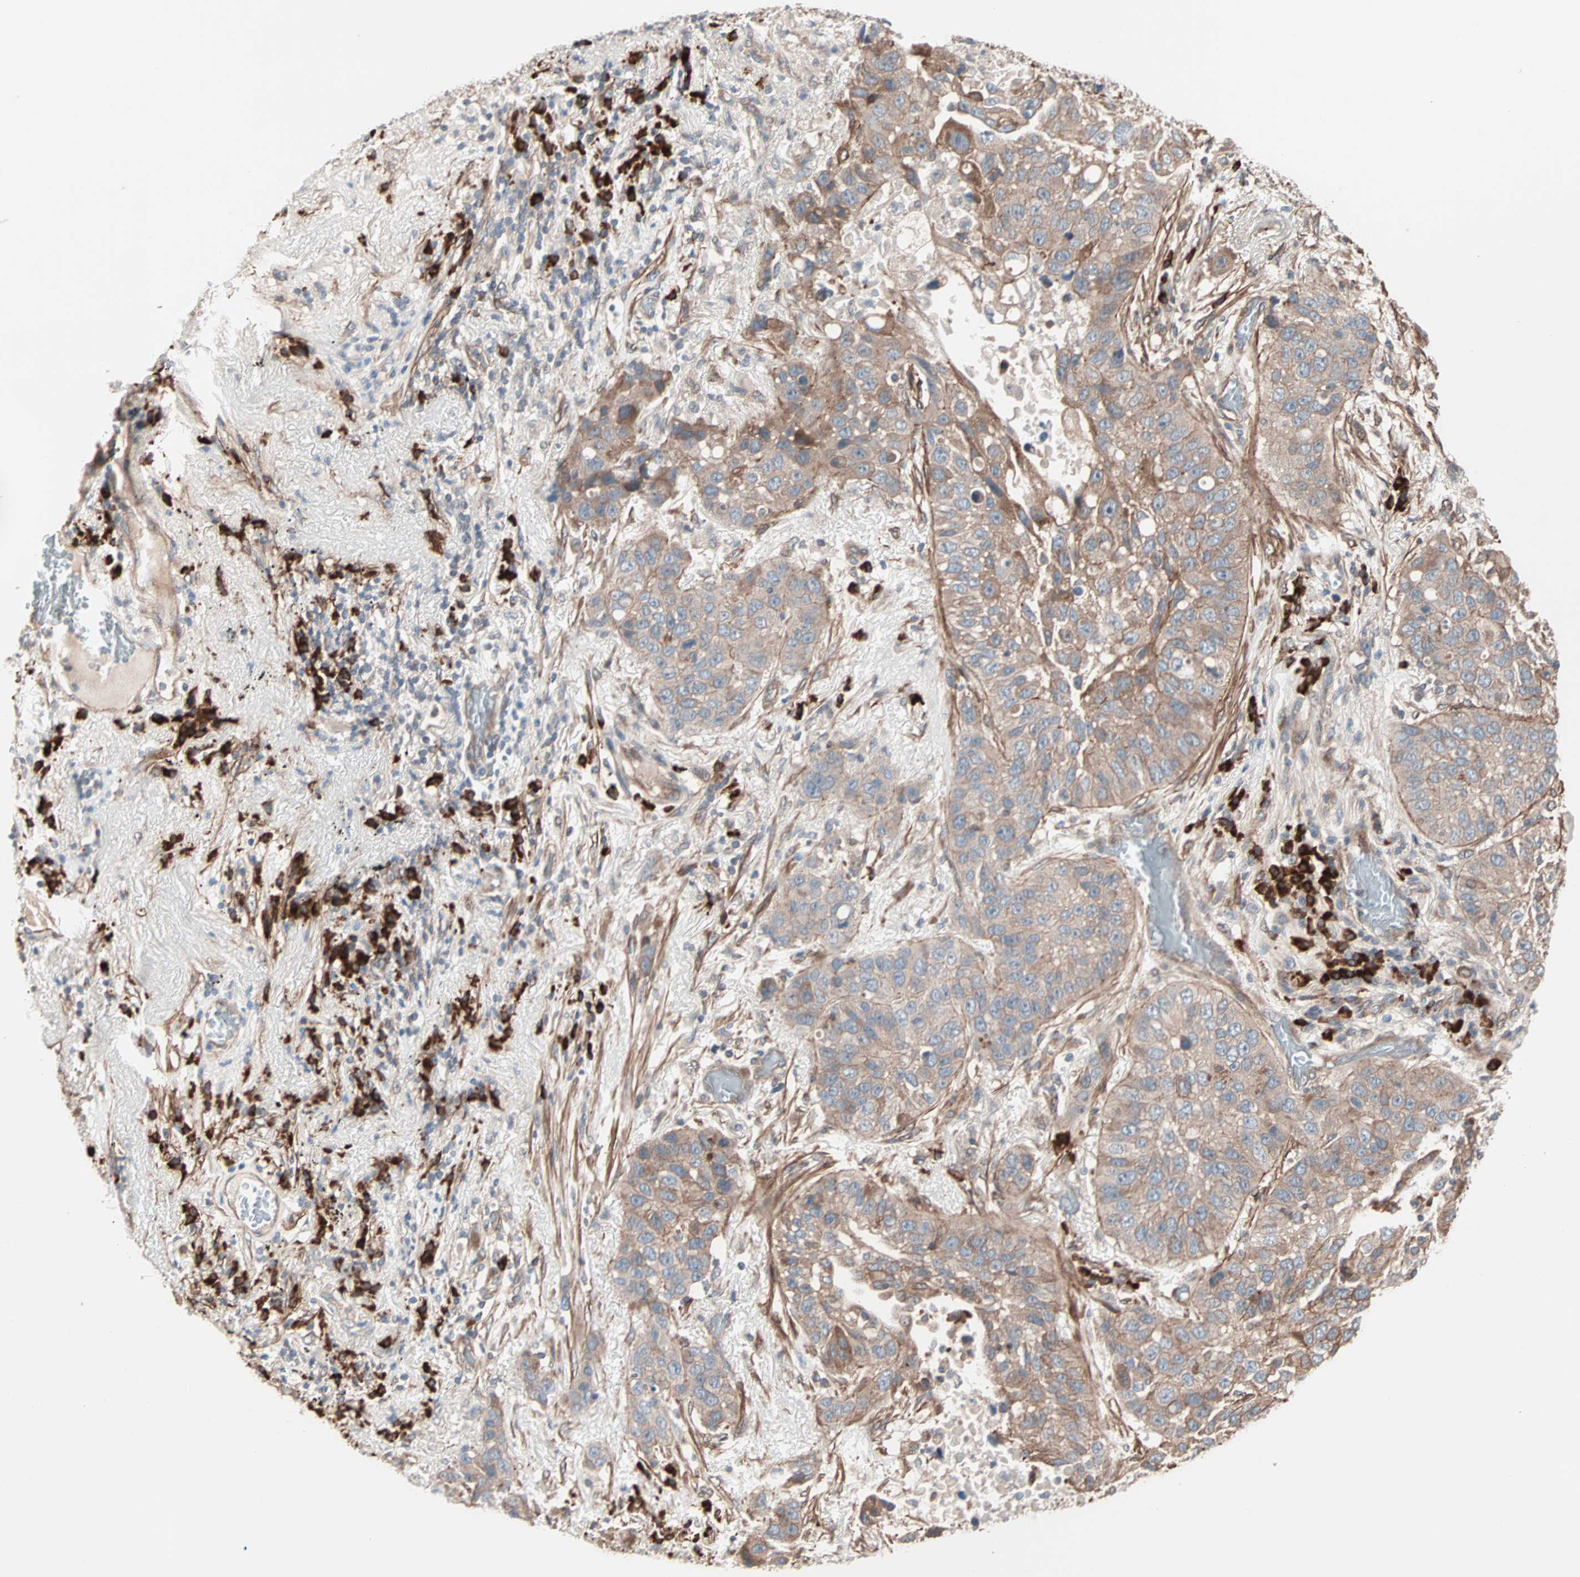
{"staining": {"intensity": "moderate", "quantity": ">75%", "location": "cytoplasmic/membranous"}, "tissue": "lung cancer", "cell_type": "Tumor cells", "image_type": "cancer", "snomed": [{"axis": "morphology", "description": "Squamous cell carcinoma, NOS"}, {"axis": "topography", "description": "Lung"}], "caption": "Lung cancer (squamous cell carcinoma) stained with a brown dye shows moderate cytoplasmic/membranous positive staining in about >75% of tumor cells.", "gene": "ALG5", "patient": {"sex": "male", "age": 57}}